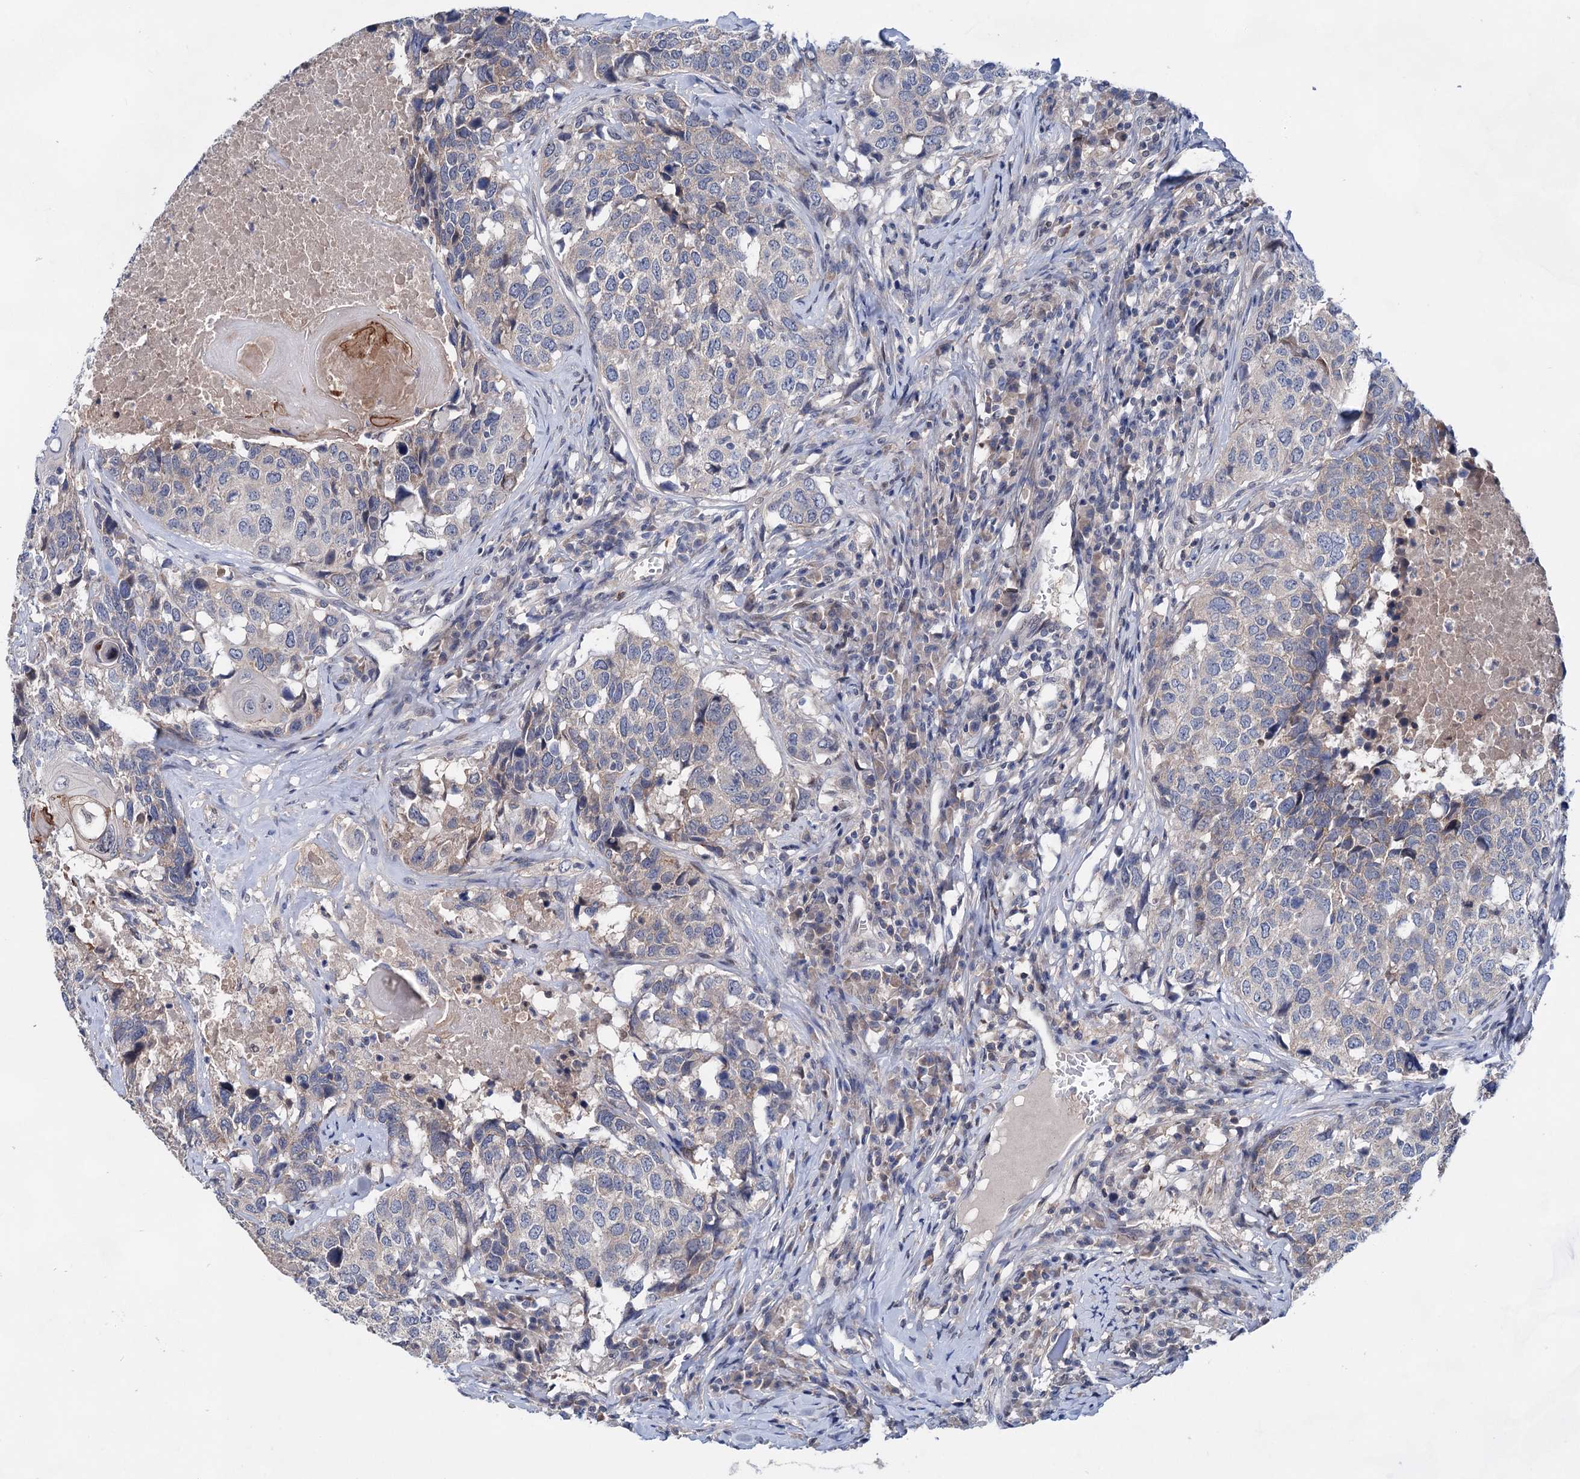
{"staining": {"intensity": "weak", "quantity": "<25%", "location": "cytoplasmic/membranous"}, "tissue": "head and neck cancer", "cell_type": "Tumor cells", "image_type": "cancer", "snomed": [{"axis": "morphology", "description": "Squamous cell carcinoma, NOS"}, {"axis": "topography", "description": "Head-Neck"}], "caption": "A high-resolution image shows immunohistochemistry (IHC) staining of head and neck squamous cell carcinoma, which demonstrates no significant expression in tumor cells.", "gene": "MORN3", "patient": {"sex": "male", "age": 66}}